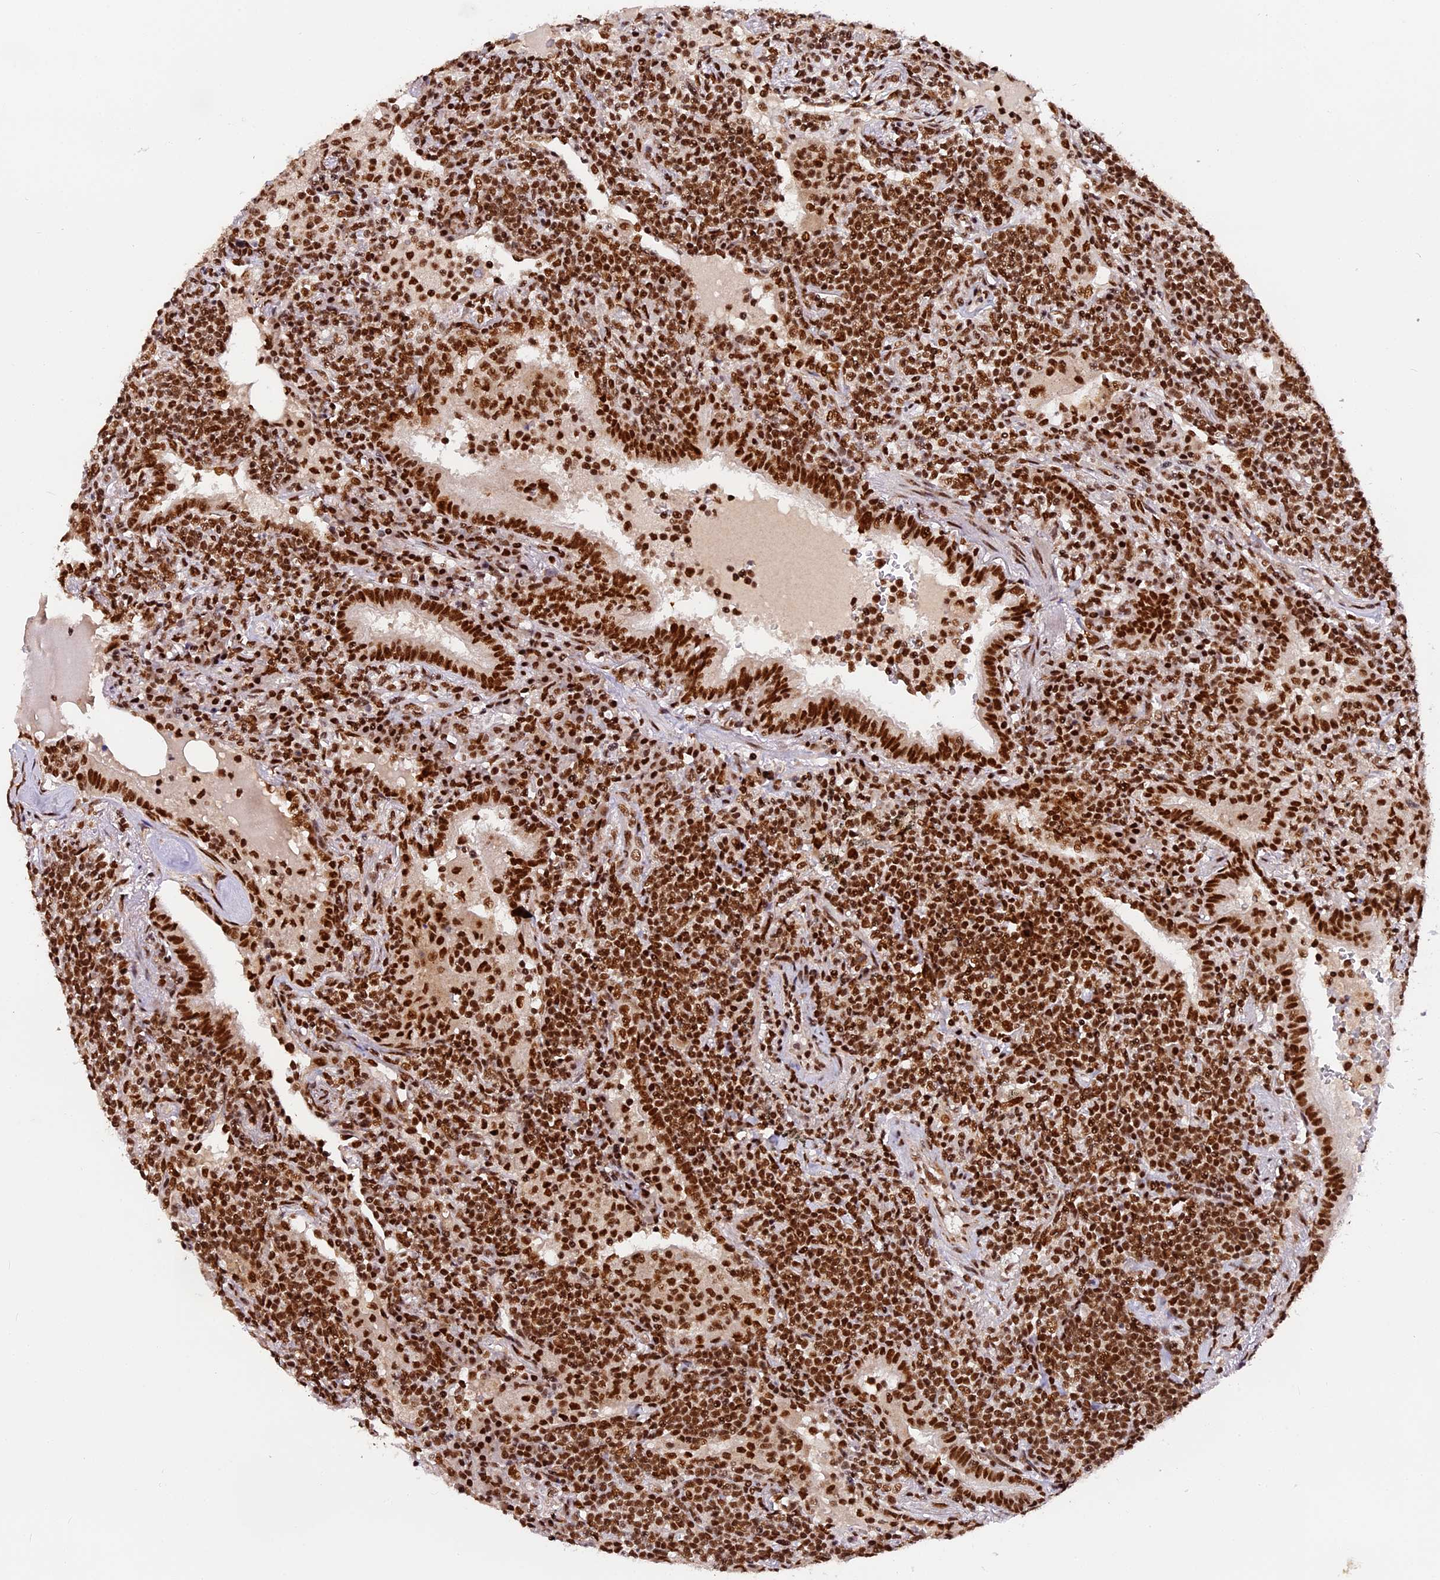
{"staining": {"intensity": "strong", "quantity": ">75%", "location": "nuclear"}, "tissue": "lymphoma", "cell_type": "Tumor cells", "image_type": "cancer", "snomed": [{"axis": "morphology", "description": "Malignant lymphoma, non-Hodgkin's type, Low grade"}, {"axis": "topography", "description": "Lung"}], "caption": "Low-grade malignant lymphoma, non-Hodgkin's type was stained to show a protein in brown. There is high levels of strong nuclear staining in about >75% of tumor cells. (DAB = brown stain, brightfield microscopy at high magnification).", "gene": "RAMAC", "patient": {"sex": "female", "age": 71}}